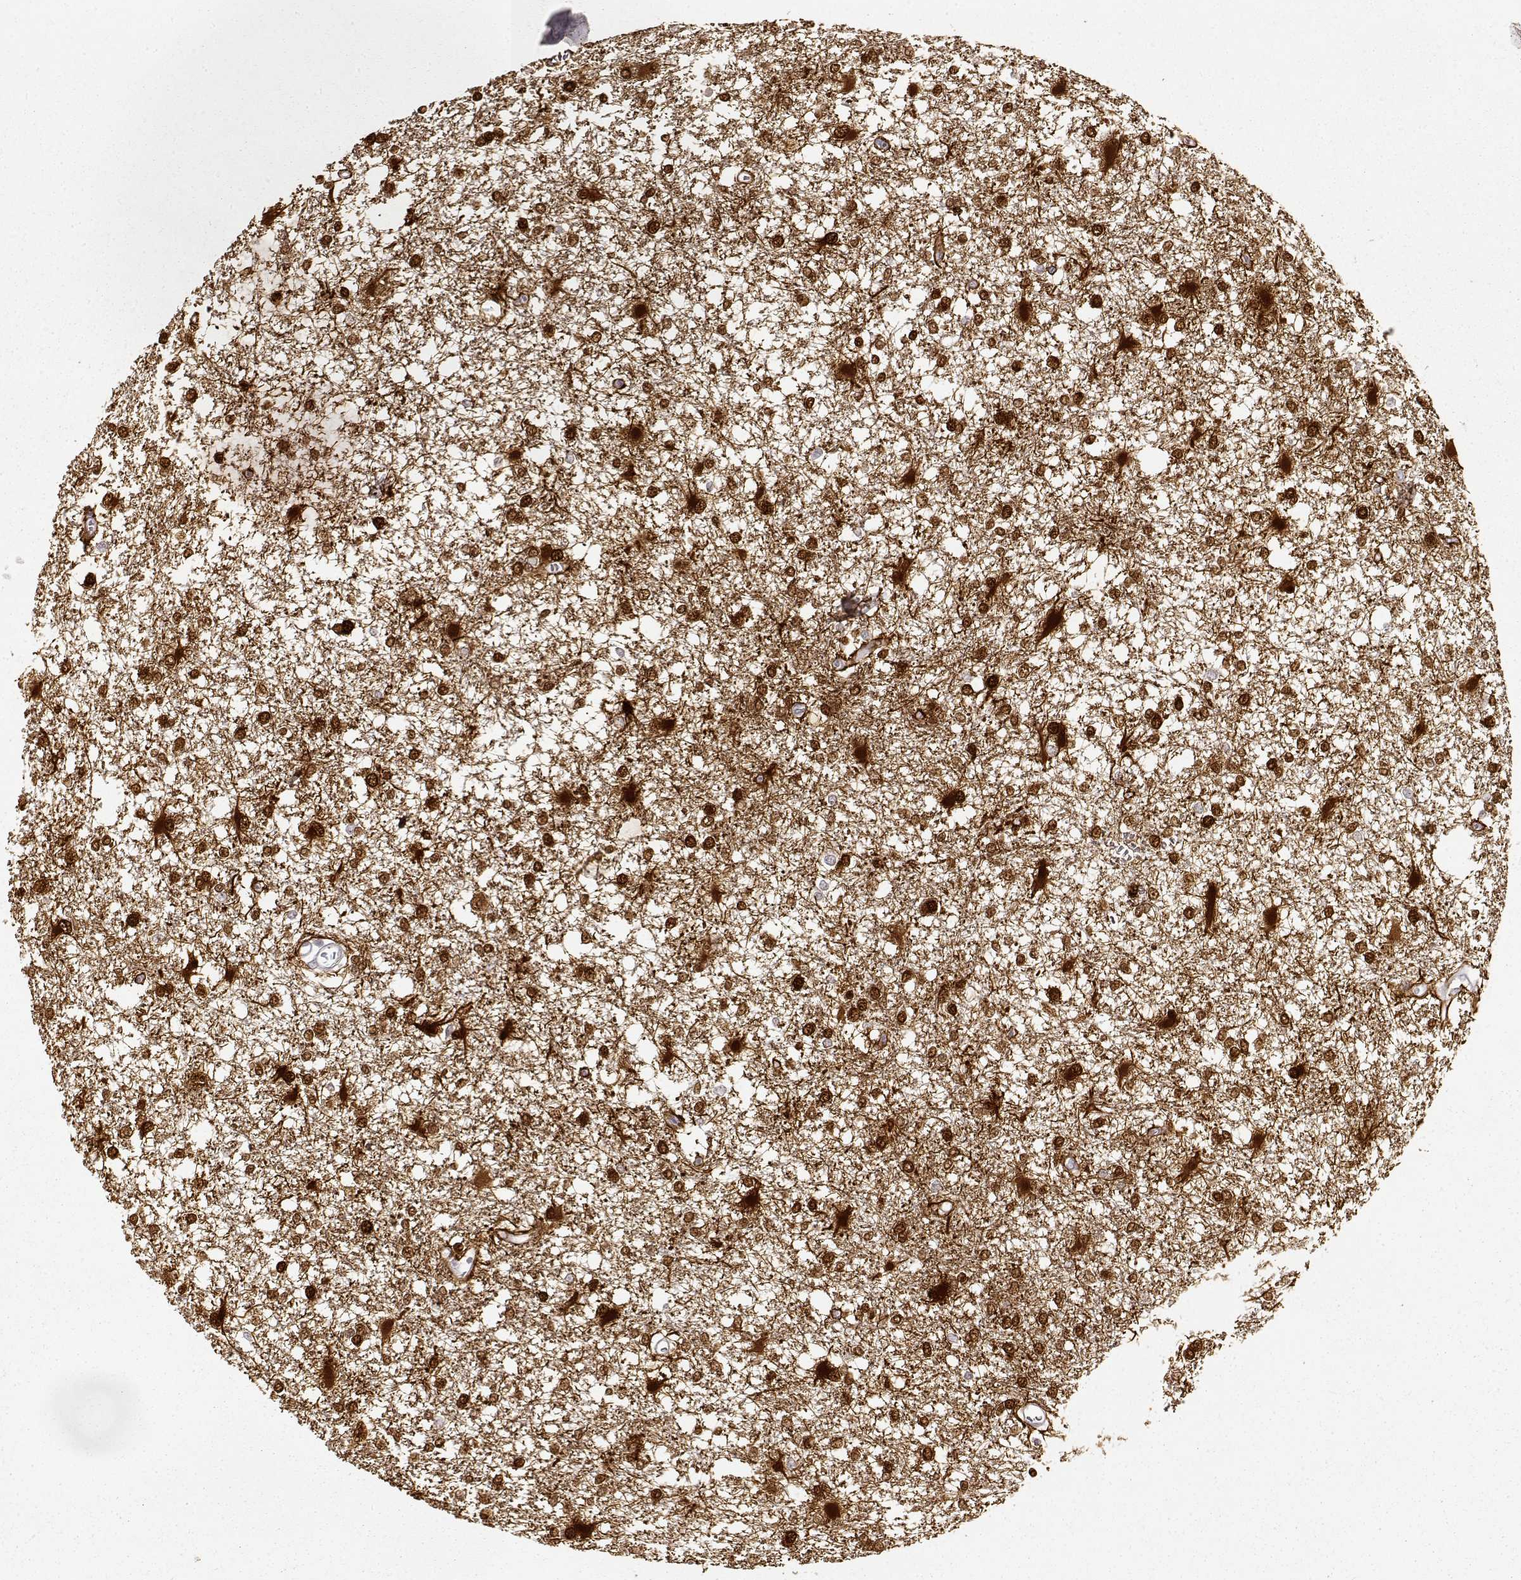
{"staining": {"intensity": "strong", "quantity": ">75%", "location": "cytoplasmic/membranous,nuclear"}, "tissue": "glioma", "cell_type": "Tumor cells", "image_type": "cancer", "snomed": [{"axis": "morphology", "description": "Glioma, malignant, High grade"}, {"axis": "topography", "description": "Cerebral cortex"}], "caption": "The micrograph shows a brown stain indicating the presence of a protein in the cytoplasmic/membranous and nuclear of tumor cells in malignant glioma (high-grade).", "gene": "S100B", "patient": {"sex": "male", "age": 79}}